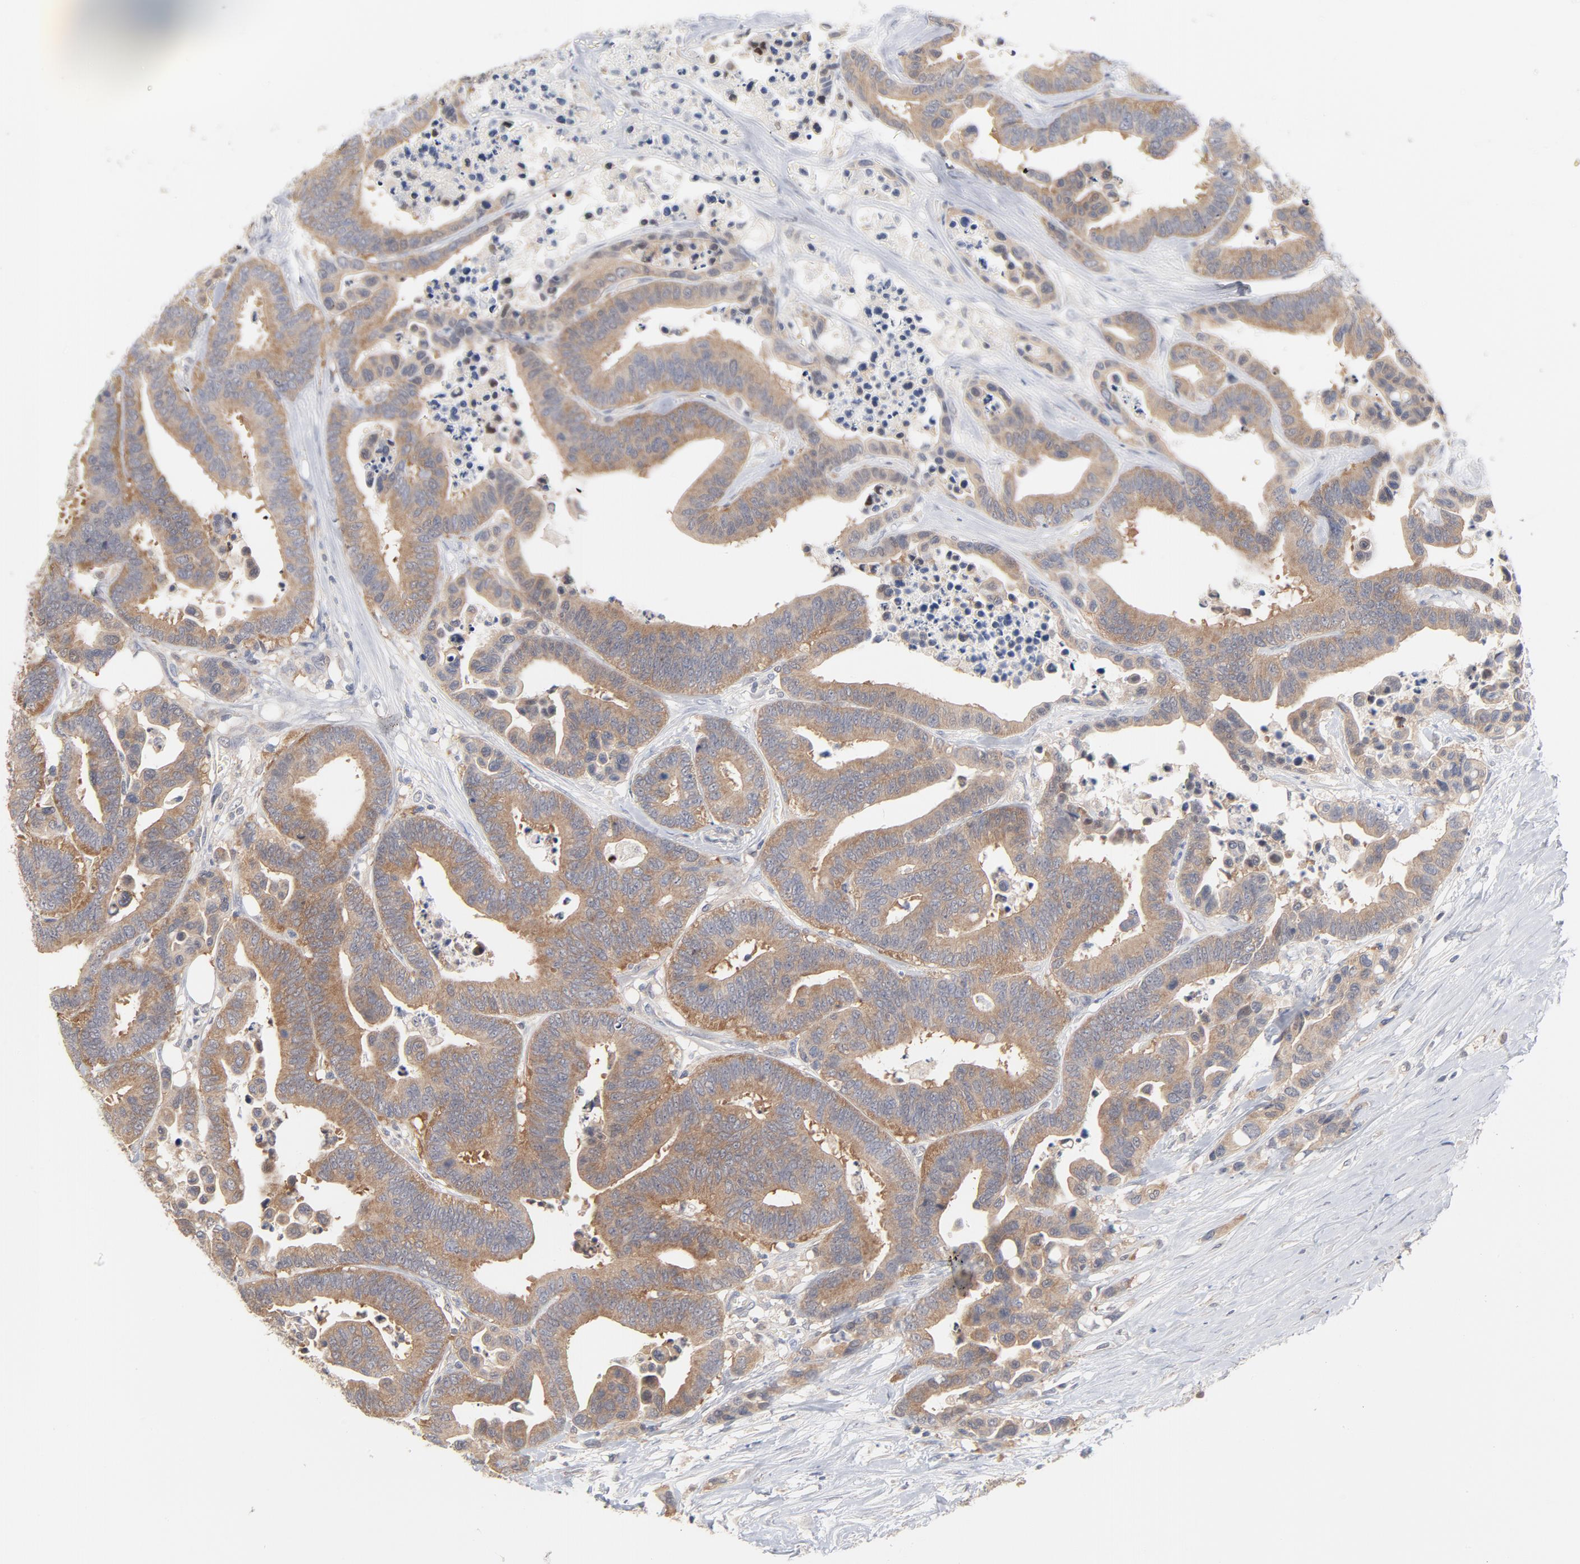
{"staining": {"intensity": "weak", "quantity": ">75%", "location": "cytoplasmic/membranous"}, "tissue": "colorectal cancer", "cell_type": "Tumor cells", "image_type": "cancer", "snomed": [{"axis": "morphology", "description": "Adenocarcinoma, NOS"}, {"axis": "topography", "description": "Colon"}], "caption": "This micrograph demonstrates IHC staining of colorectal cancer (adenocarcinoma), with low weak cytoplasmic/membranous positivity in about >75% of tumor cells.", "gene": "UBL4A", "patient": {"sex": "male", "age": 82}}